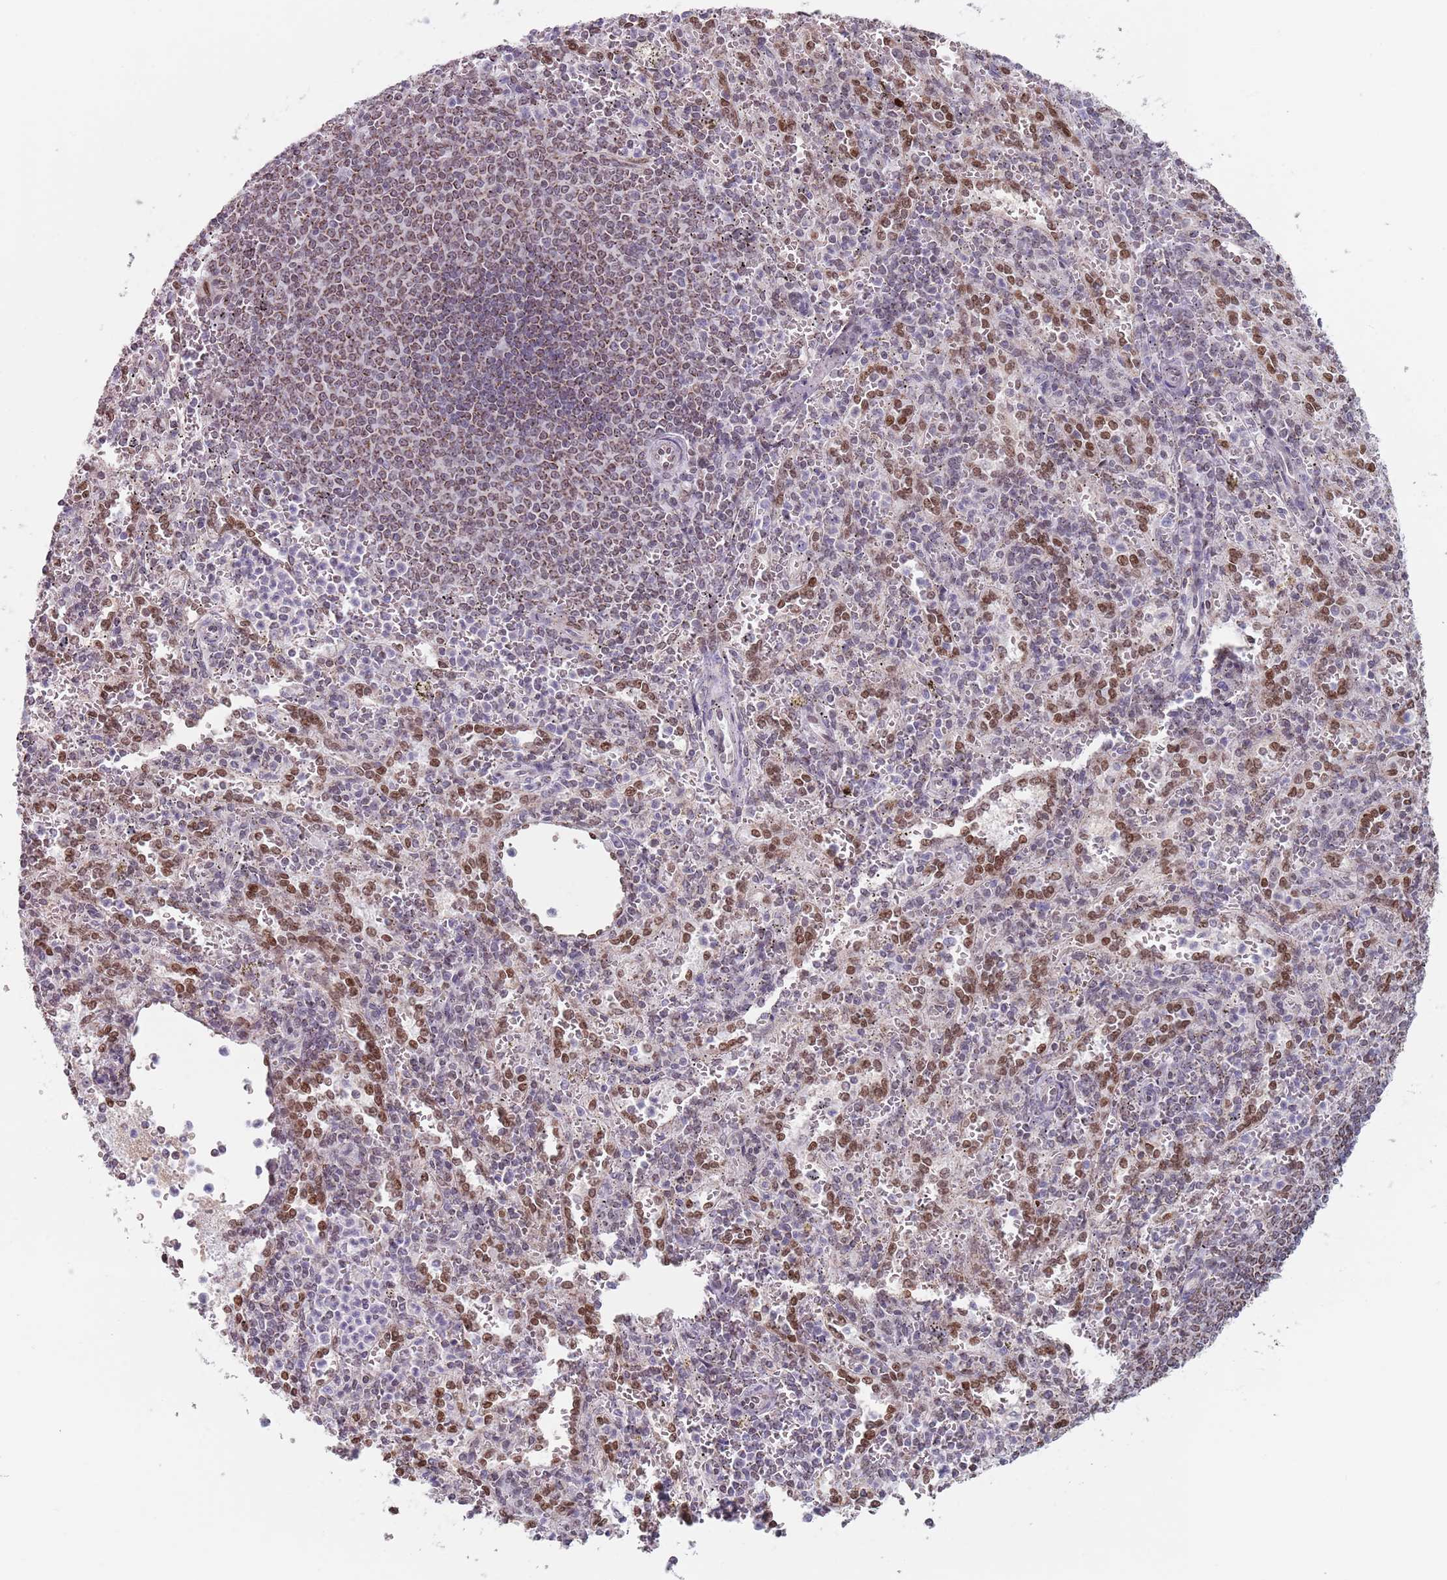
{"staining": {"intensity": "weak", "quantity": "25%-75%", "location": "nuclear"}, "tissue": "spleen", "cell_type": "Cells in red pulp", "image_type": "normal", "snomed": [{"axis": "morphology", "description": "Normal tissue, NOS"}, {"axis": "topography", "description": "Spleen"}], "caption": "This photomicrograph demonstrates immunohistochemistry staining of benign spleen, with low weak nuclear positivity in approximately 25%-75% of cells in red pulp.", "gene": "MFSD12", "patient": {"sex": "female", "age": 21}}